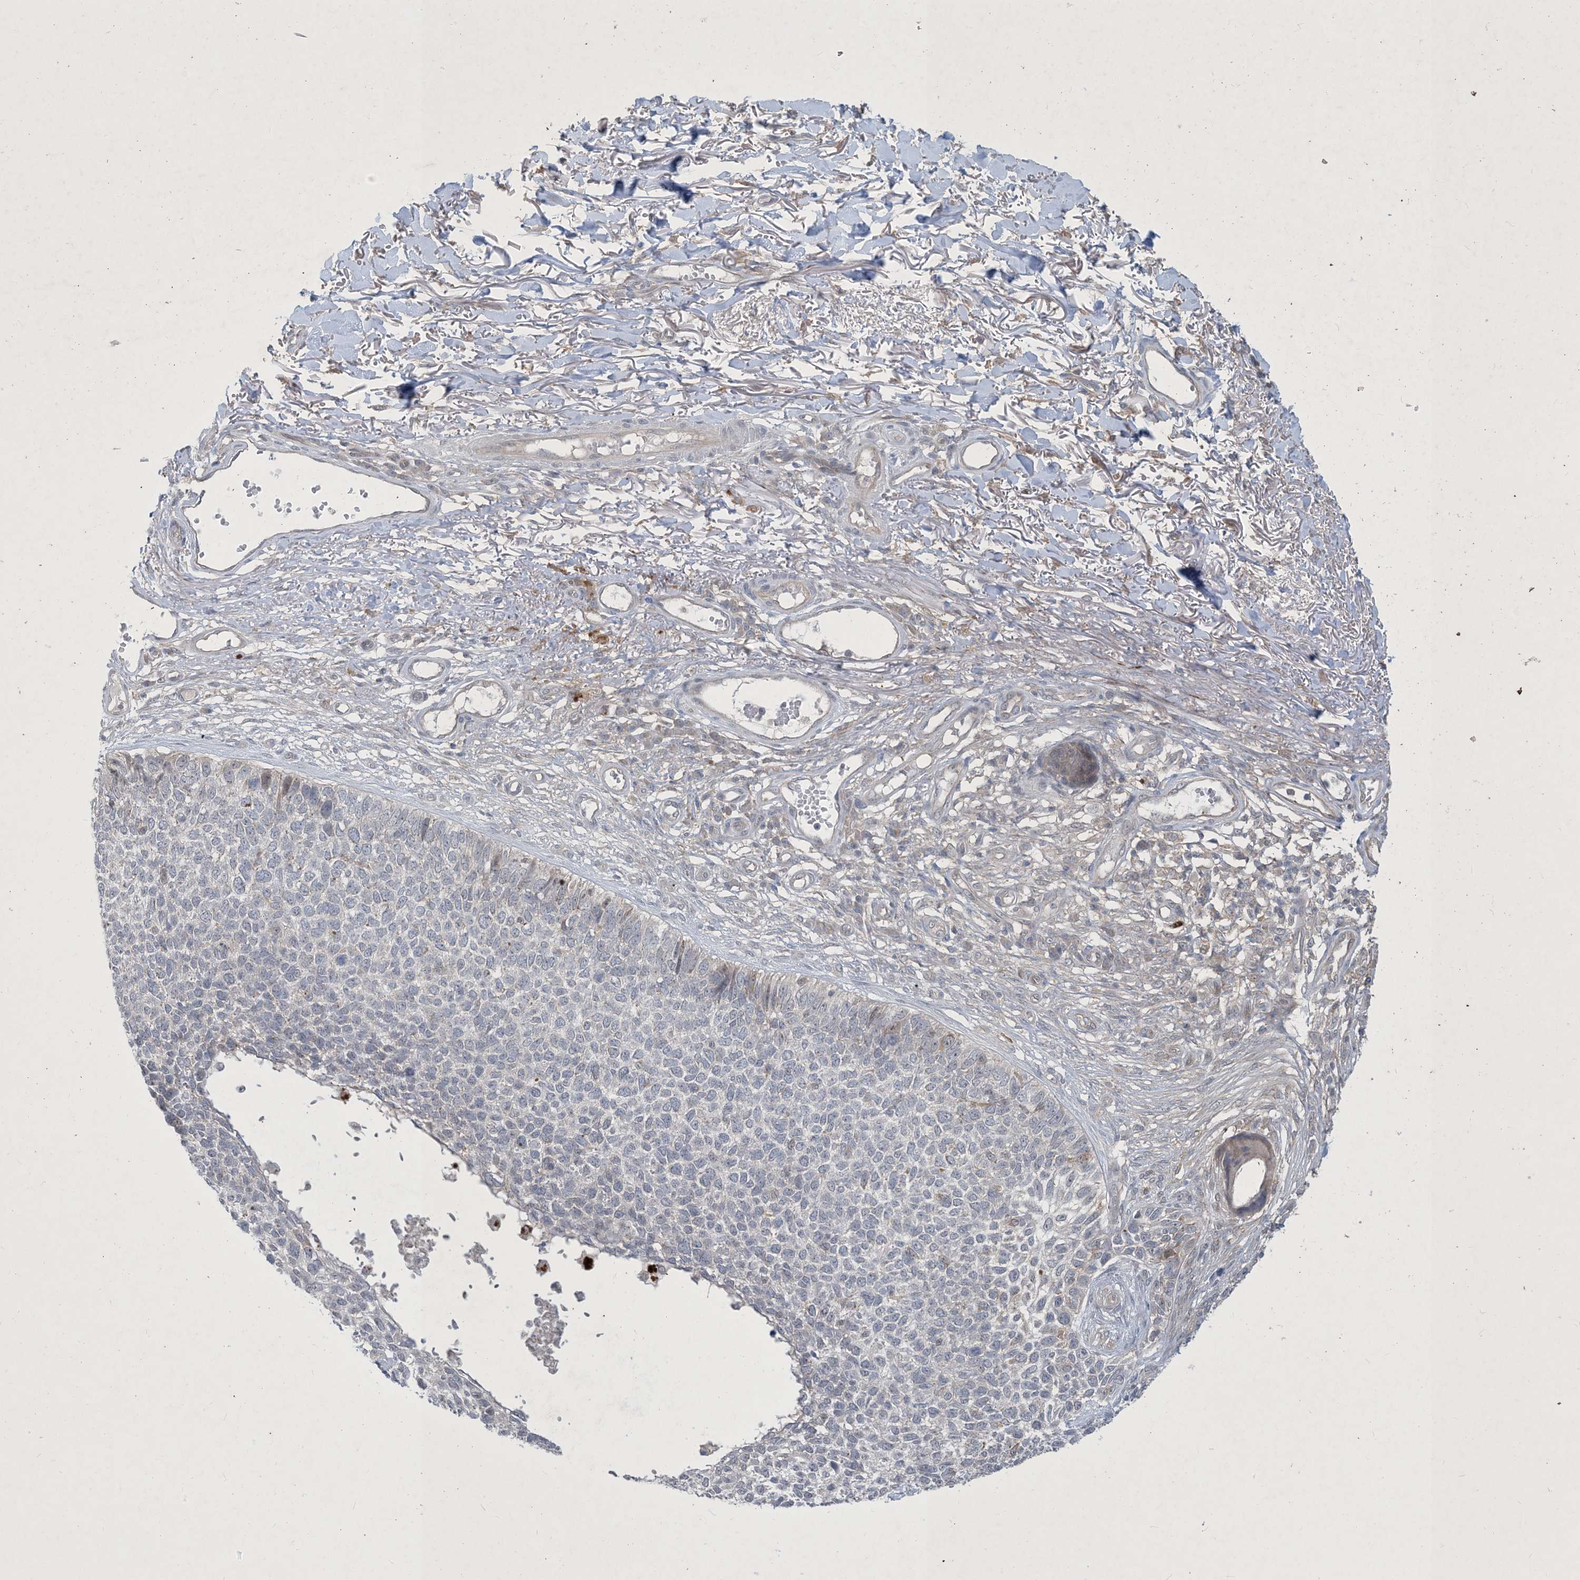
{"staining": {"intensity": "negative", "quantity": "none", "location": "none"}, "tissue": "skin cancer", "cell_type": "Tumor cells", "image_type": "cancer", "snomed": [{"axis": "morphology", "description": "Basal cell carcinoma"}, {"axis": "topography", "description": "Skin"}], "caption": "The photomicrograph demonstrates no staining of tumor cells in basal cell carcinoma (skin). (DAB (3,3'-diaminobenzidine) IHC visualized using brightfield microscopy, high magnification).", "gene": "CDS1", "patient": {"sex": "female", "age": 84}}